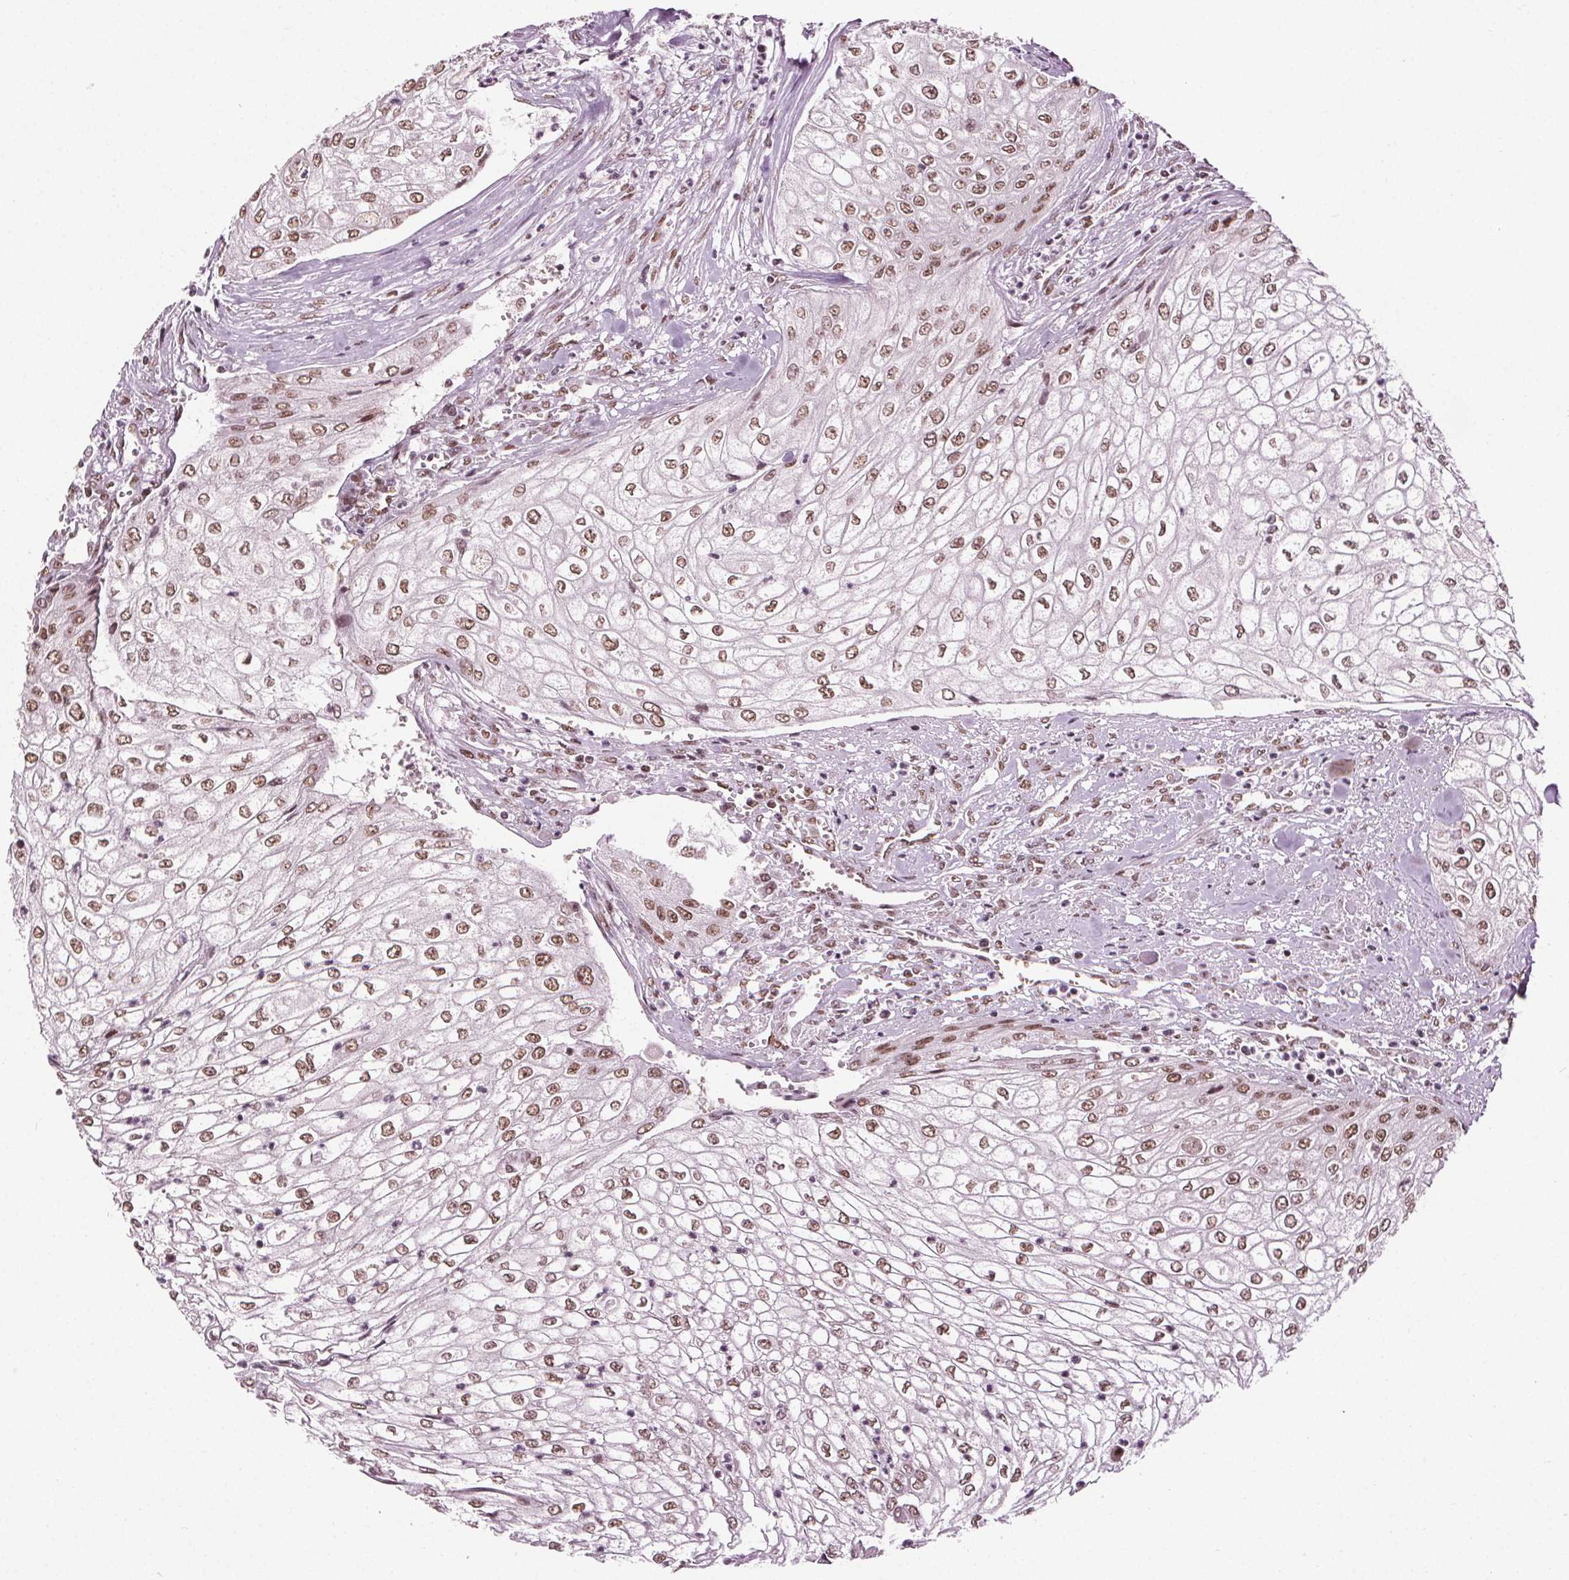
{"staining": {"intensity": "moderate", "quantity": ">75%", "location": "nuclear"}, "tissue": "urothelial cancer", "cell_type": "Tumor cells", "image_type": "cancer", "snomed": [{"axis": "morphology", "description": "Urothelial carcinoma, High grade"}, {"axis": "topography", "description": "Urinary bladder"}], "caption": "The photomicrograph exhibits a brown stain indicating the presence of a protein in the nuclear of tumor cells in urothelial carcinoma (high-grade).", "gene": "IWS1", "patient": {"sex": "male", "age": 62}}